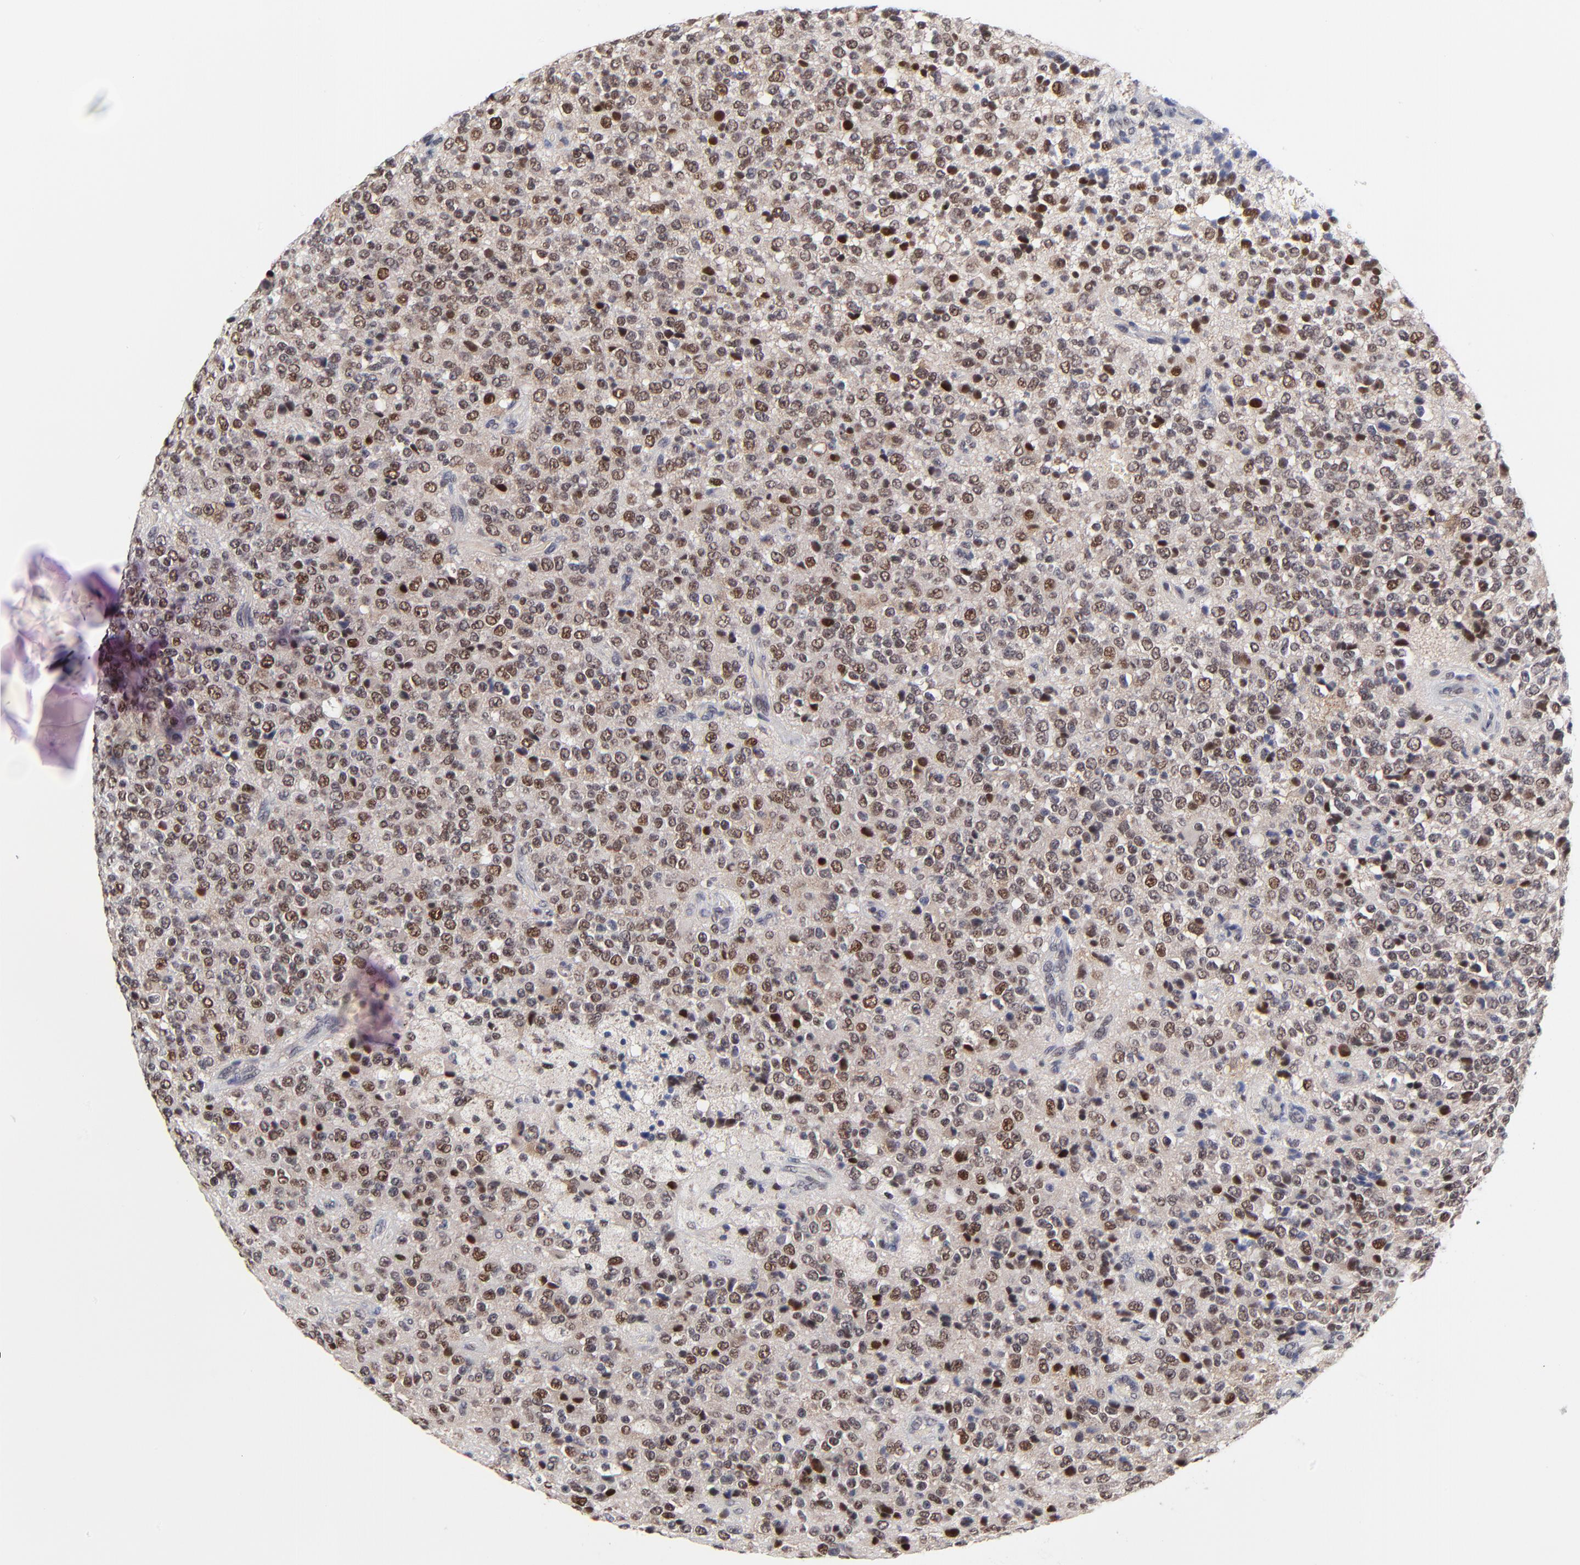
{"staining": {"intensity": "moderate", "quantity": ">75%", "location": "nuclear"}, "tissue": "glioma", "cell_type": "Tumor cells", "image_type": "cancer", "snomed": [{"axis": "morphology", "description": "Glioma, malignant, High grade"}, {"axis": "topography", "description": "pancreas cauda"}], "caption": "Immunohistochemistry (DAB) staining of human glioma exhibits moderate nuclear protein expression in approximately >75% of tumor cells.", "gene": "OGFOD1", "patient": {"sex": "male", "age": 60}}